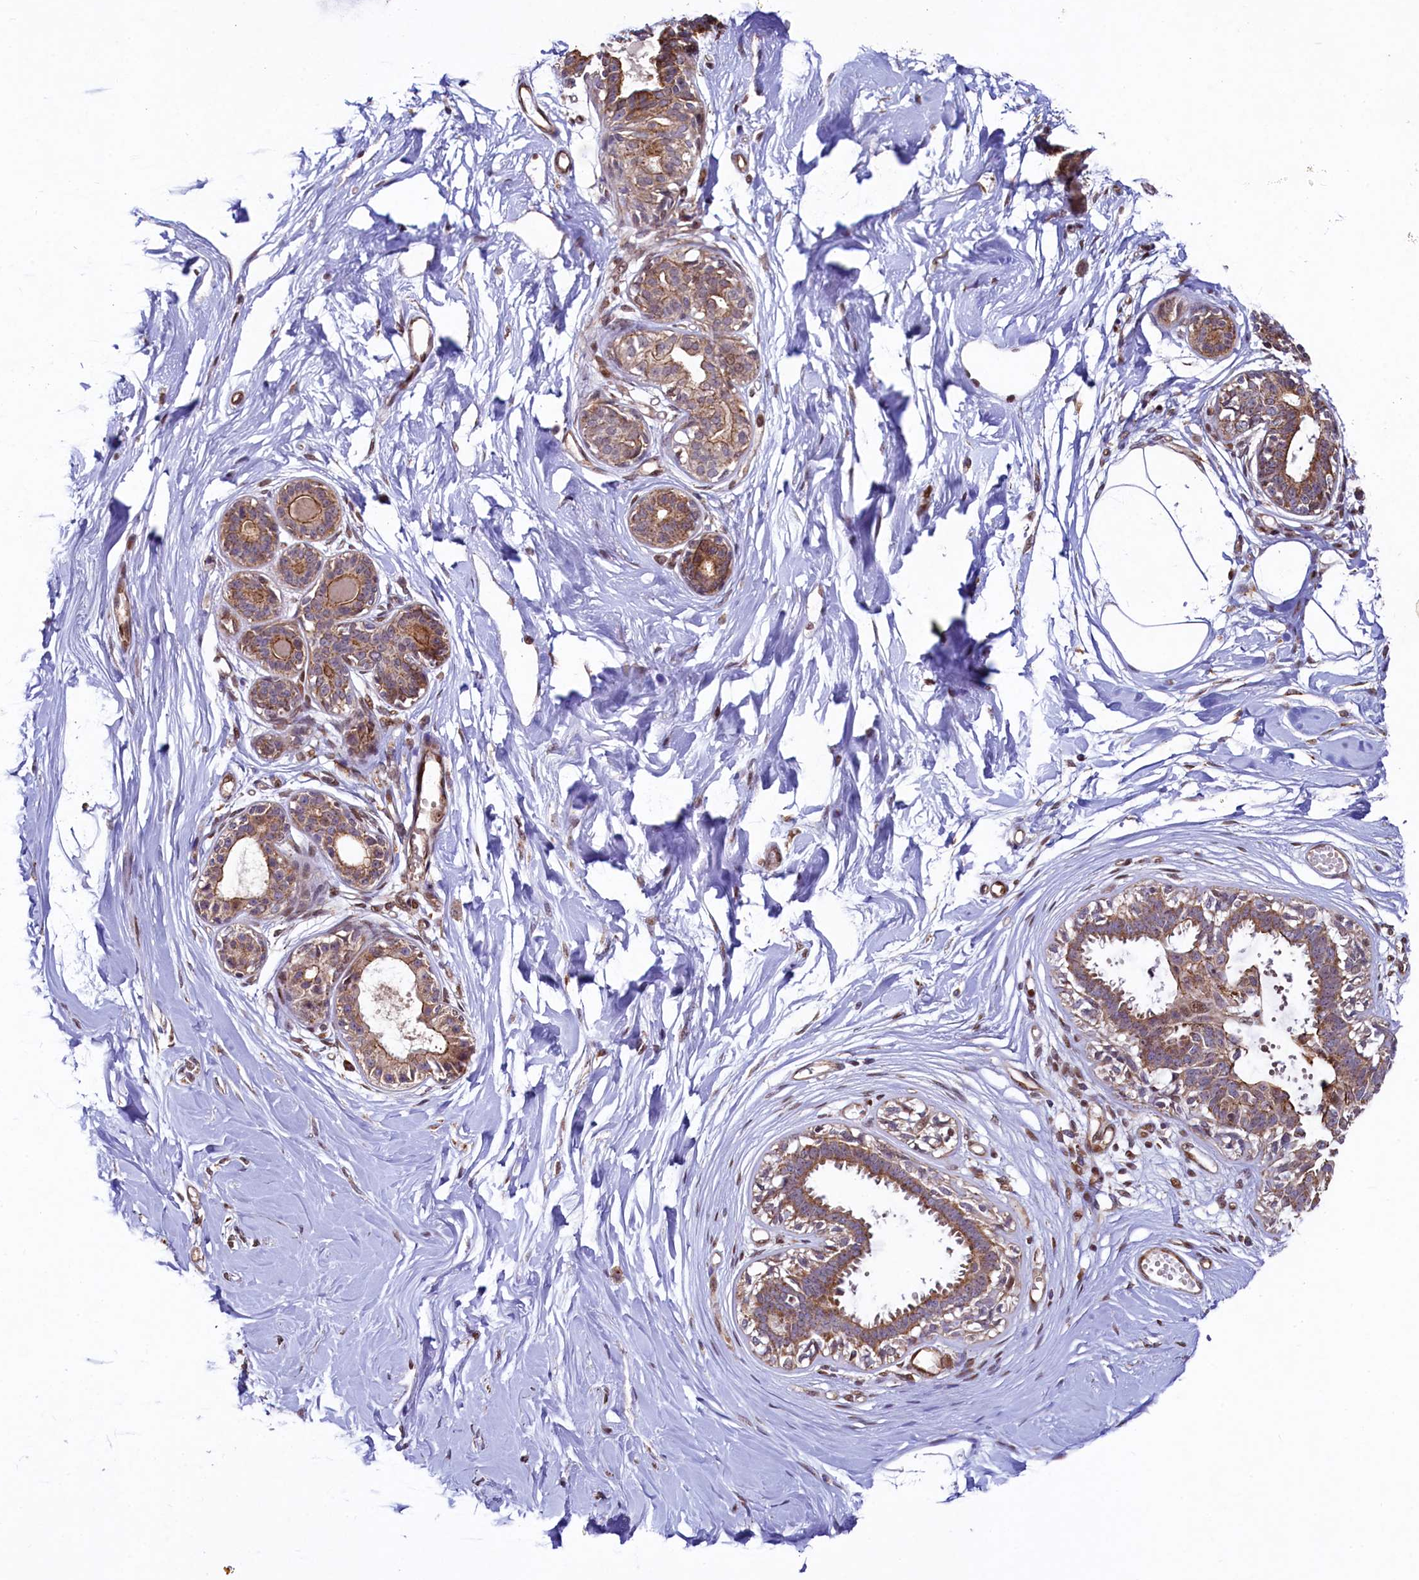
{"staining": {"intensity": "moderate", "quantity": "25%-75%", "location": "cytoplasmic/membranous"}, "tissue": "breast", "cell_type": "Adipocytes", "image_type": "normal", "snomed": [{"axis": "morphology", "description": "Normal tissue, NOS"}, {"axis": "topography", "description": "Breast"}], "caption": "Adipocytes reveal medium levels of moderate cytoplasmic/membranous positivity in approximately 25%-75% of cells in normal breast.", "gene": "ZNF577", "patient": {"sex": "female", "age": 45}}